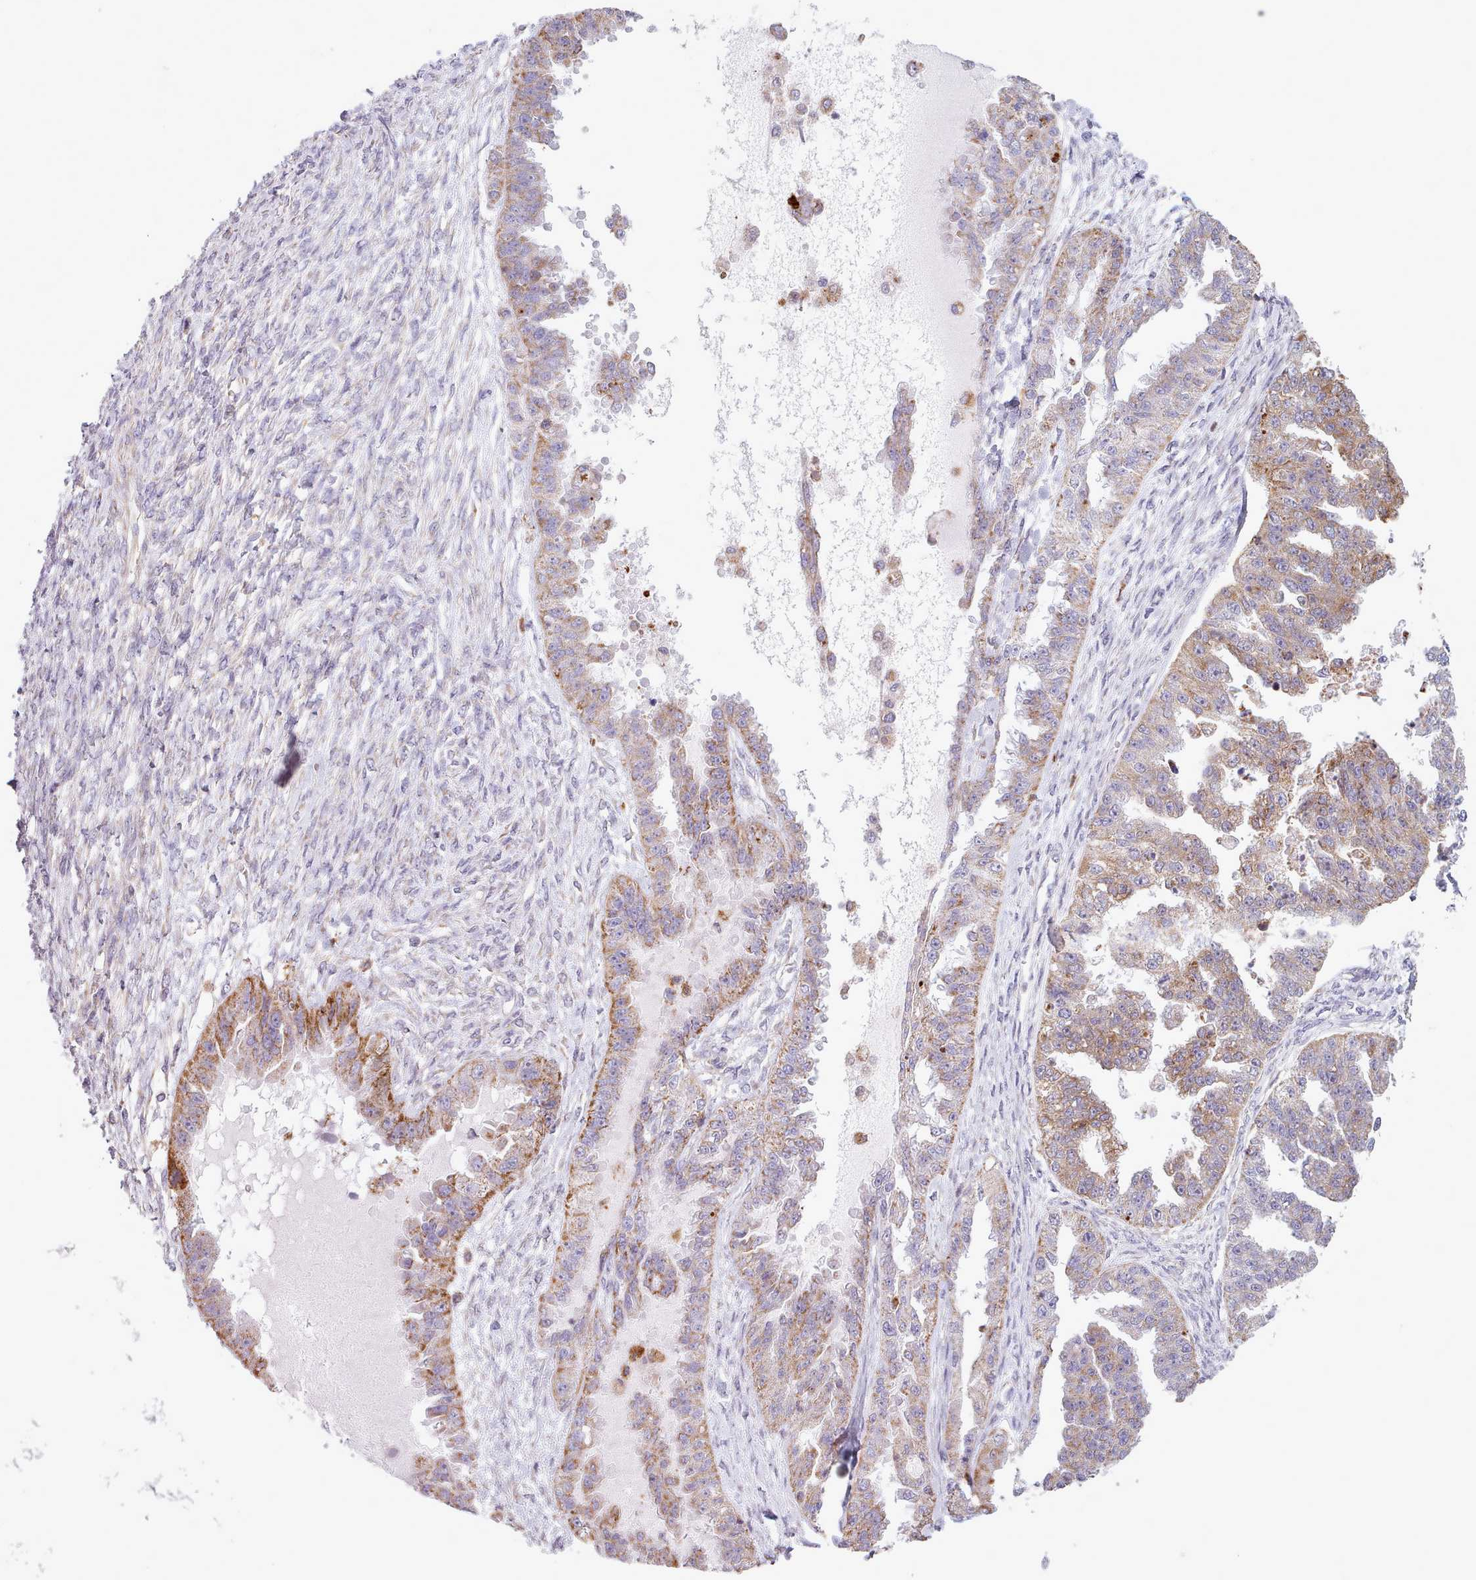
{"staining": {"intensity": "moderate", "quantity": ">75%", "location": "cytoplasmic/membranous"}, "tissue": "ovarian cancer", "cell_type": "Tumor cells", "image_type": "cancer", "snomed": [{"axis": "morphology", "description": "Cystadenocarcinoma, serous, NOS"}, {"axis": "topography", "description": "Ovary"}], "caption": "DAB (3,3'-diaminobenzidine) immunohistochemical staining of ovarian serous cystadenocarcinoma exhibits moderate cytoplasmic/membranous protein staining in about >75% of tumor cells. The protein is shown in brown color, while the nuclei are stained blue.", "gene": "AVL9", "patient": {"sex": "female", "age": 58}}